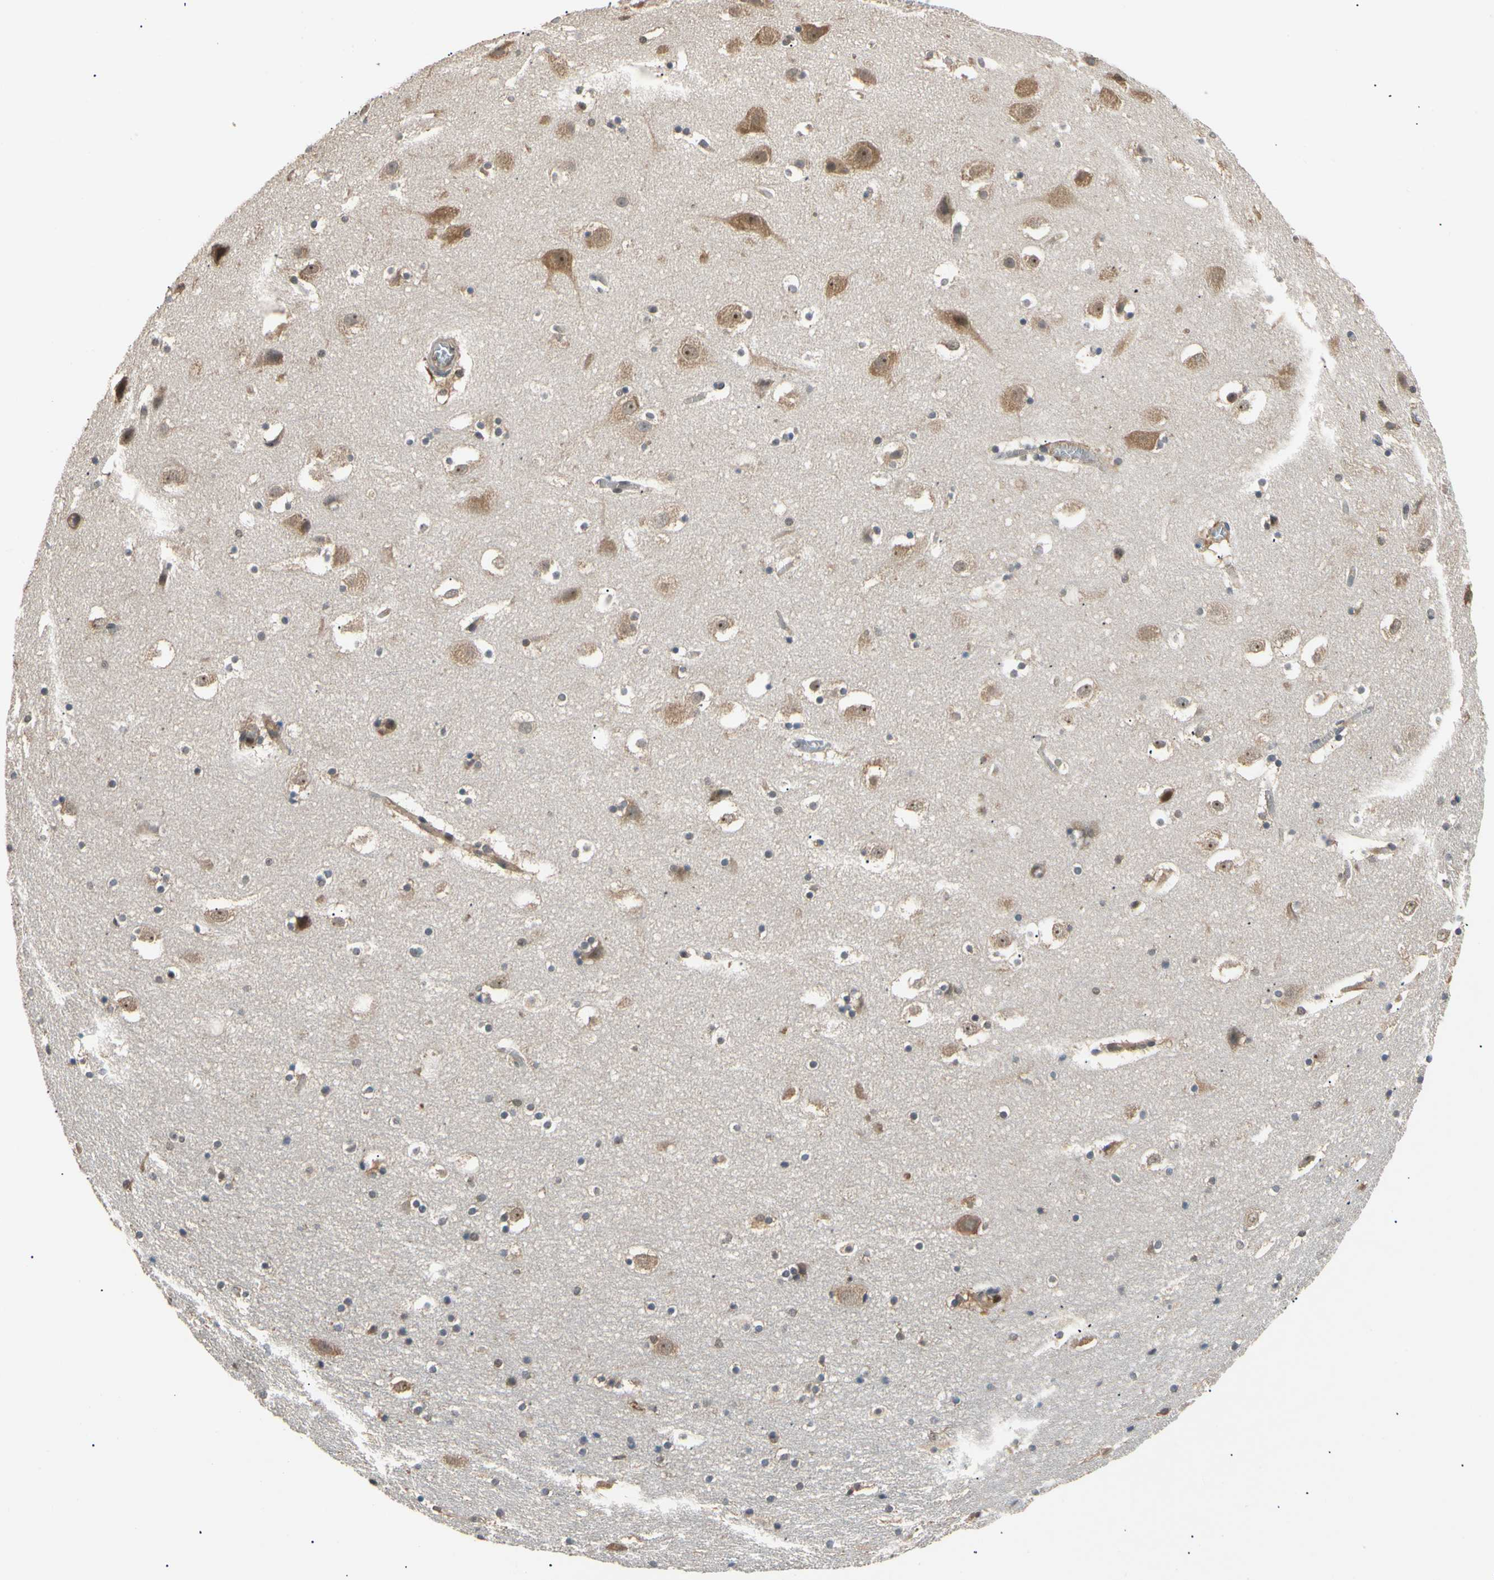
{"staining": {"intensity": "negative", "quantity": "none", "location": "none"}, "tissue": "hippocampus", "cell_type": "Glial cells", "image_type": "normal", "snomed": [{"axis": "morphology", "description": "Normal tissue, NOS"}, {"axis": "topography", "description": "Hippocampus"}], "caption": "High magnification brightfield microscopy of unremarkable hippocampus stained with DAB (3,3'-diaminobenzidine) (brown) and counterstained with hematoxylin (blue): glial cells show no significant positivity. (DAB (3,3'-diaminobenzidine) immunohistochemistry (IHC) visualized using brightfield microscopy, high magnification).", "gene": "EIF1AX", "patient": {"sex": "male", "age": 45}}